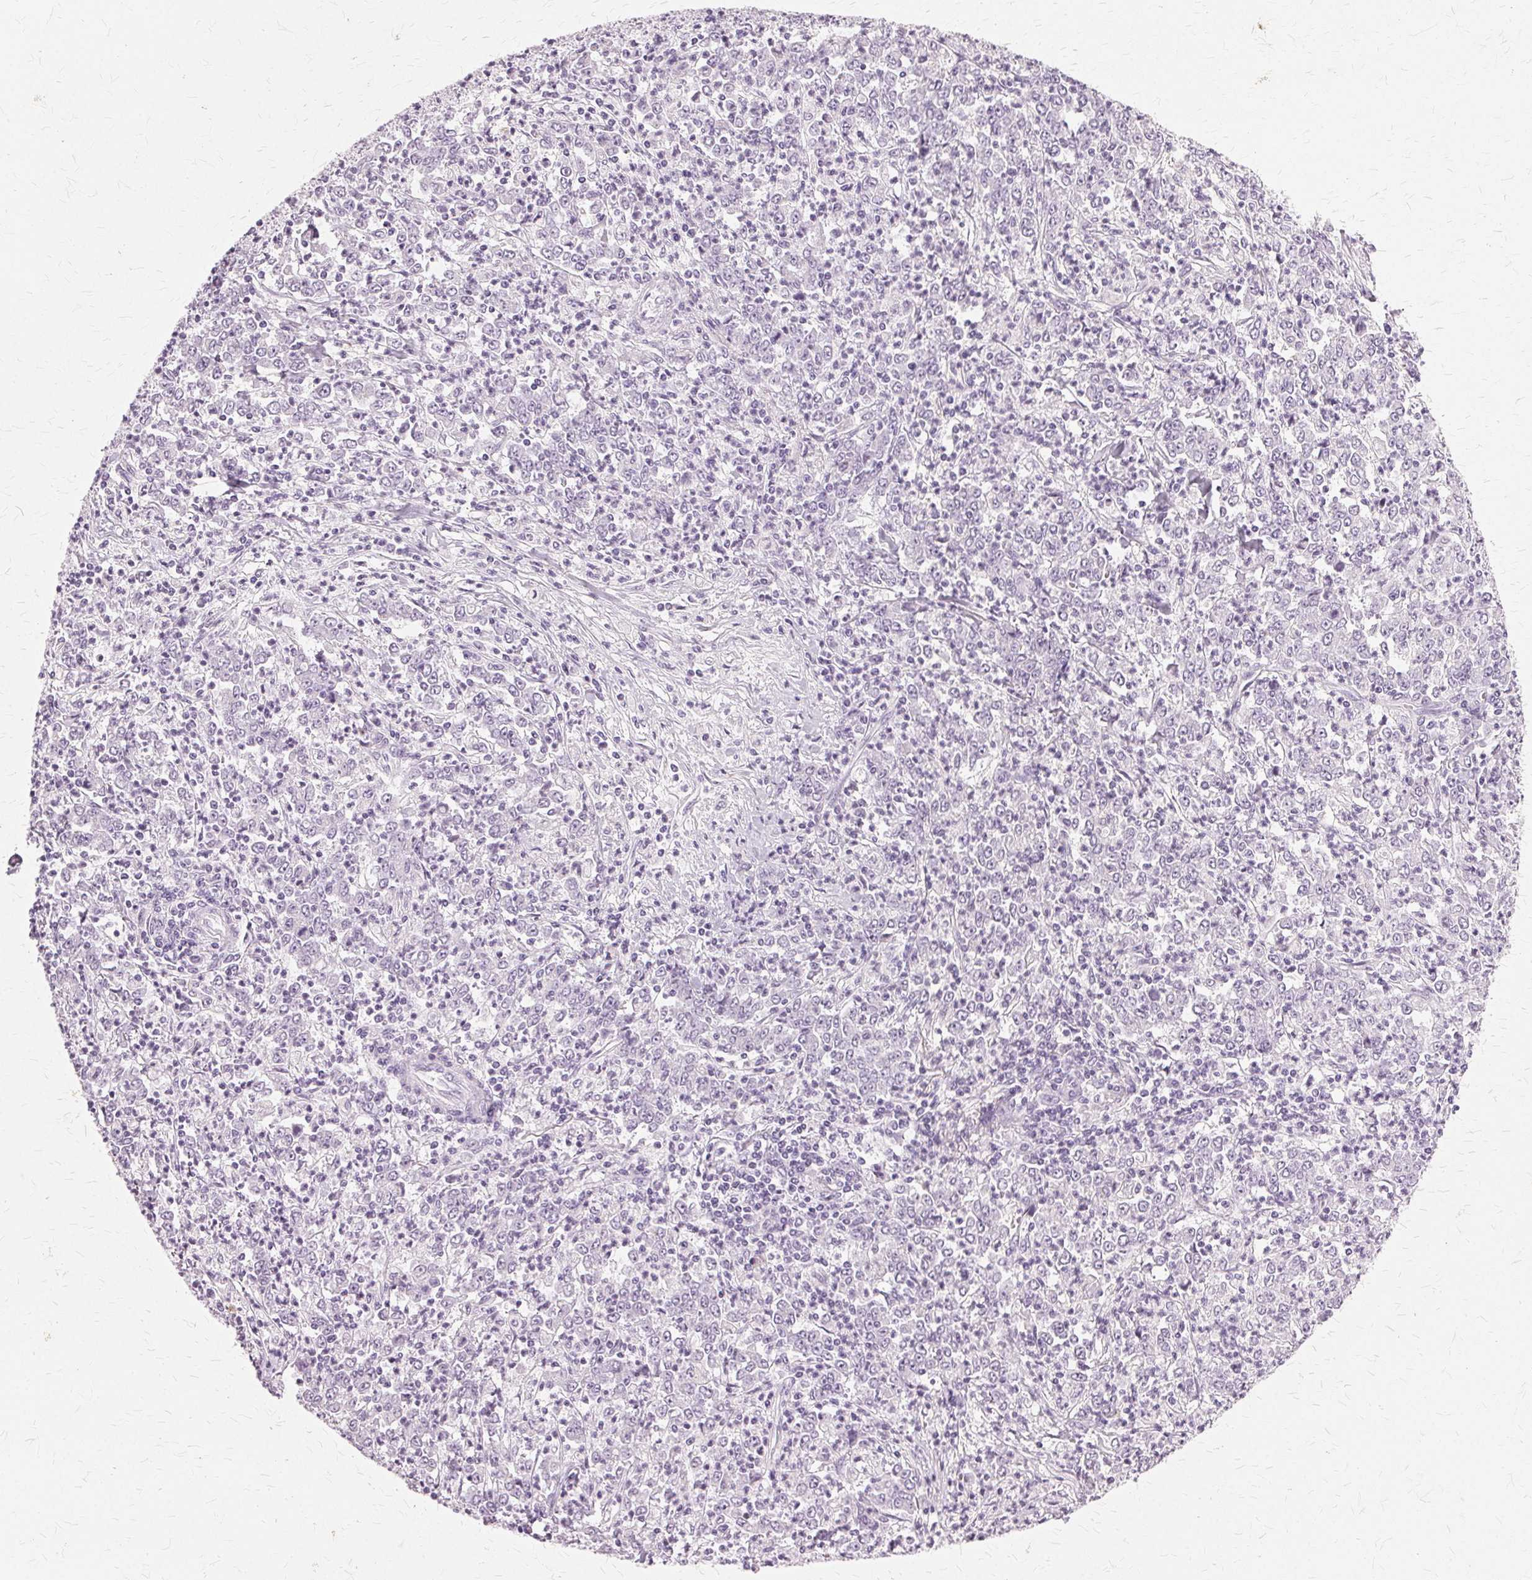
{"staining": {"intensity": "negative", "quantity": "none", "location": "none"}, "tissue": "stomach cancer", "cell_type": "Tumor cells", "image_type": "cancer", "snomed": [{"axis": "morphology", "description": "Adenocarcinoma, NOS"}, {"axis": "topography", "description": "Stomach, lower"}], "caption": "Photomicrograph shows no protein staining in tumor cells of adenocarcinoma (stomach) tissue.", "gene": "SLC45A3", "patient": {"sex": "female", "age": 71}}